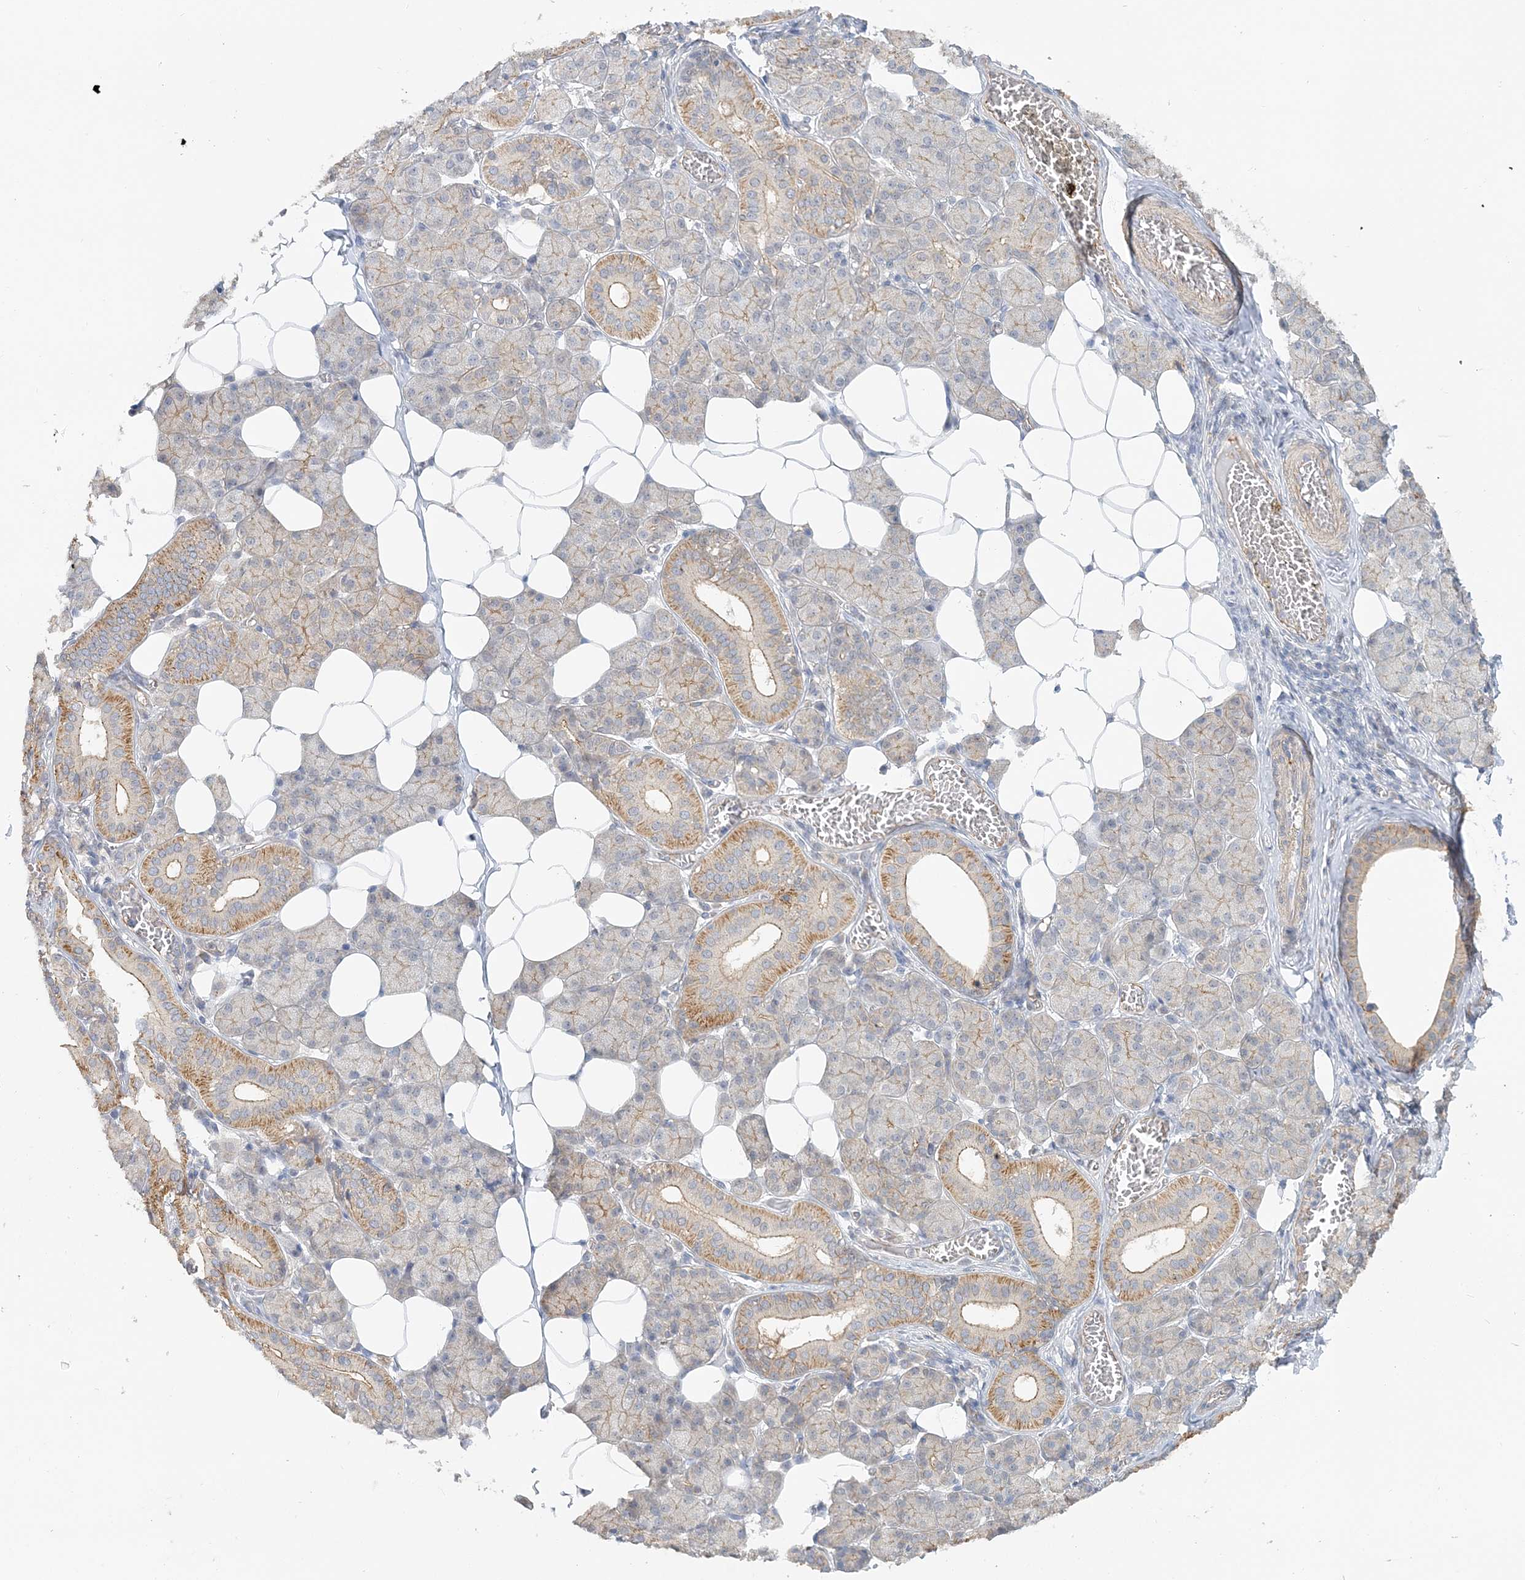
{"staining": {"intensity": "weak", "quantity": "<25%", "location": "cytoplasmic/membranous"}, "tissue": "salivary gland", "cell_type": "Glandular cells", "image_type": "normal", "snomed": [{"axis": "morphology", "description": "Normal tissue, NOS"}, {"axis": "topography", "description": "Salivary gland"}], "caption": "High power microscopy histopathology image of an immunohistochemistry (IHC) photomicrograph of unremarkable salivary gland, revealing no significant staining in glandular cells.", "gene": "MAT2B", "patient": {"sex": "female", "age": 33}}